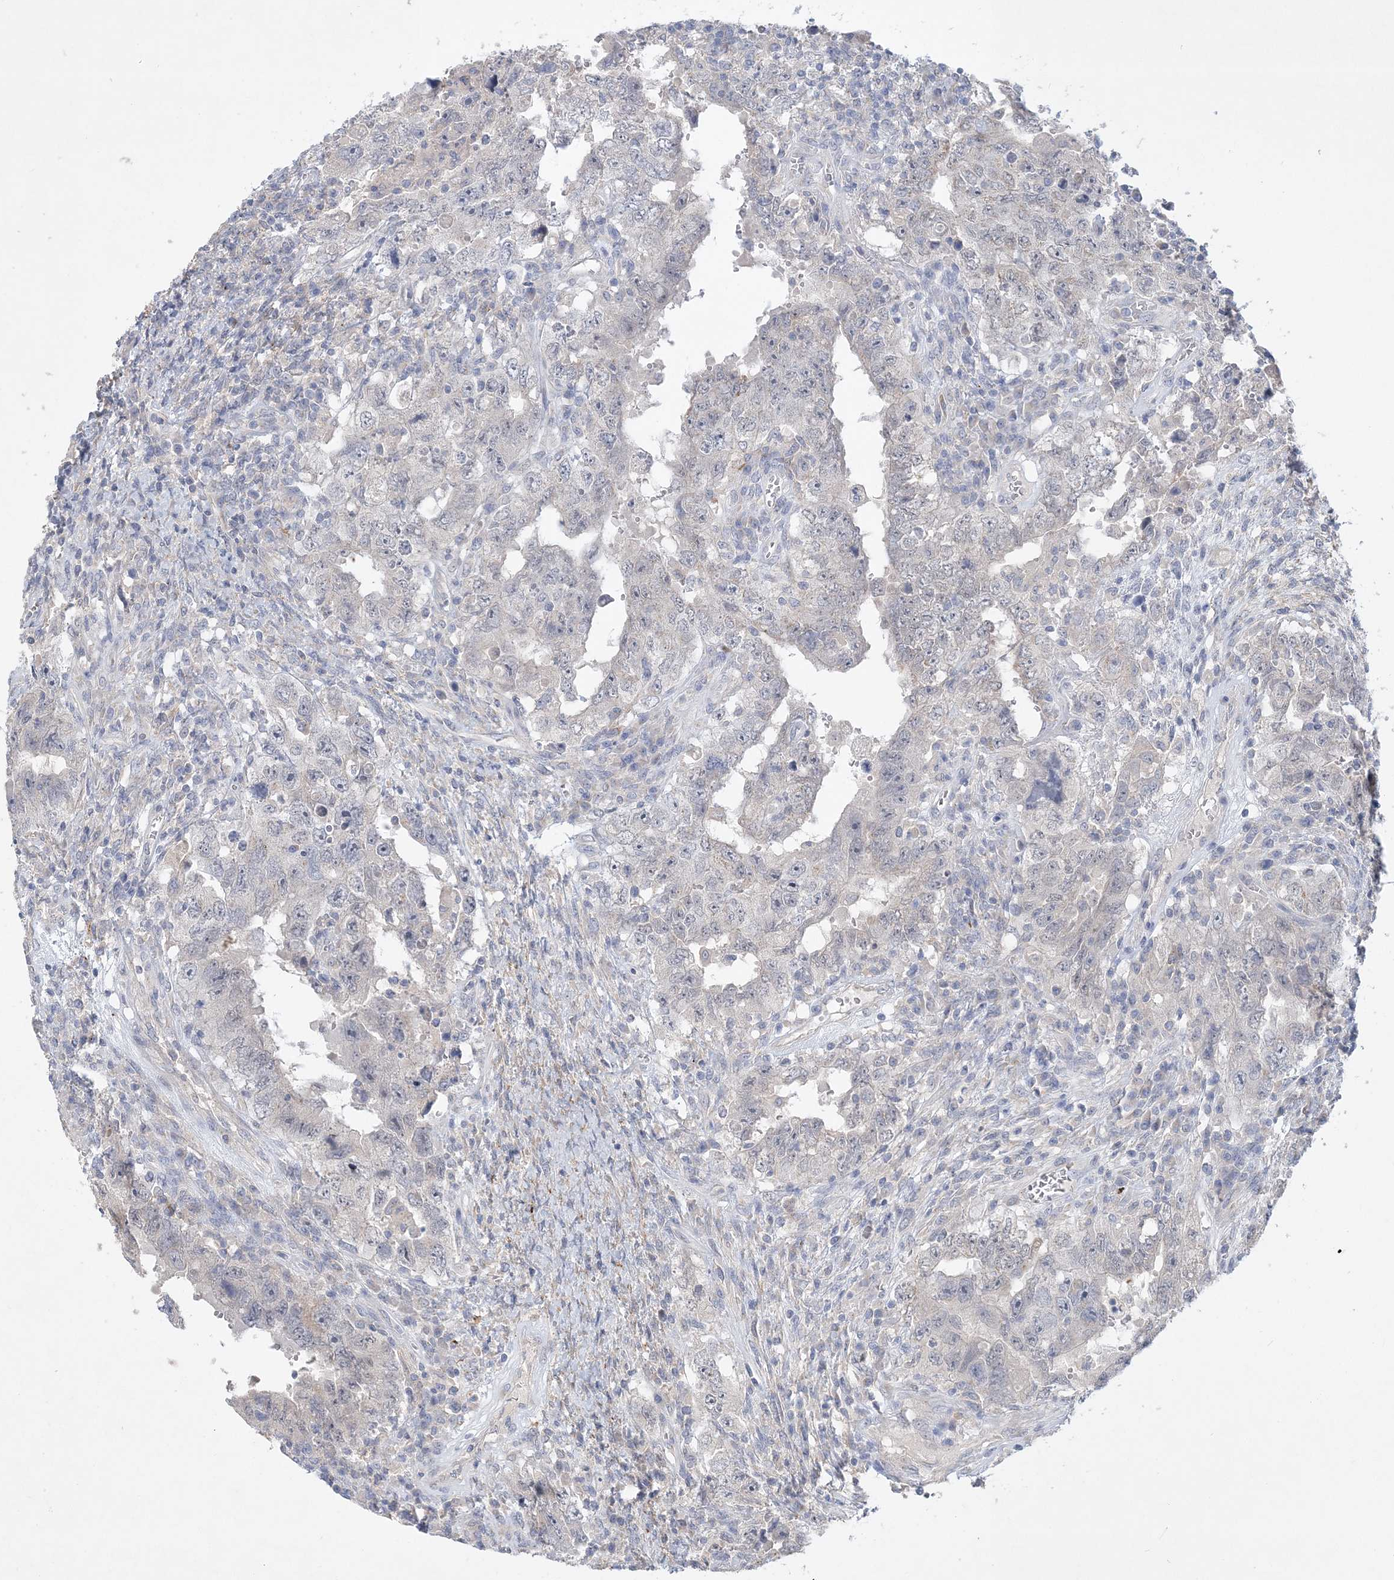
{"staining": {"intensity": "negative", "quantity": "none", "location": "none"}, "tissue": "testis cancer", "cell_type": "Tumor cells", "image_type": "cancer", "snomed": [{"axis": "morphology", "description": "Carcinoma, Embryonal, NOS"}, {"axis": "topography", "description": "Testis"}], "caption": "Human testis embryonal carcinoma stained for a protein using IHC shows no positivity in tumor cells.", "gene": "ANKRD35", "patient": {"sex": "male", "age": 26}}